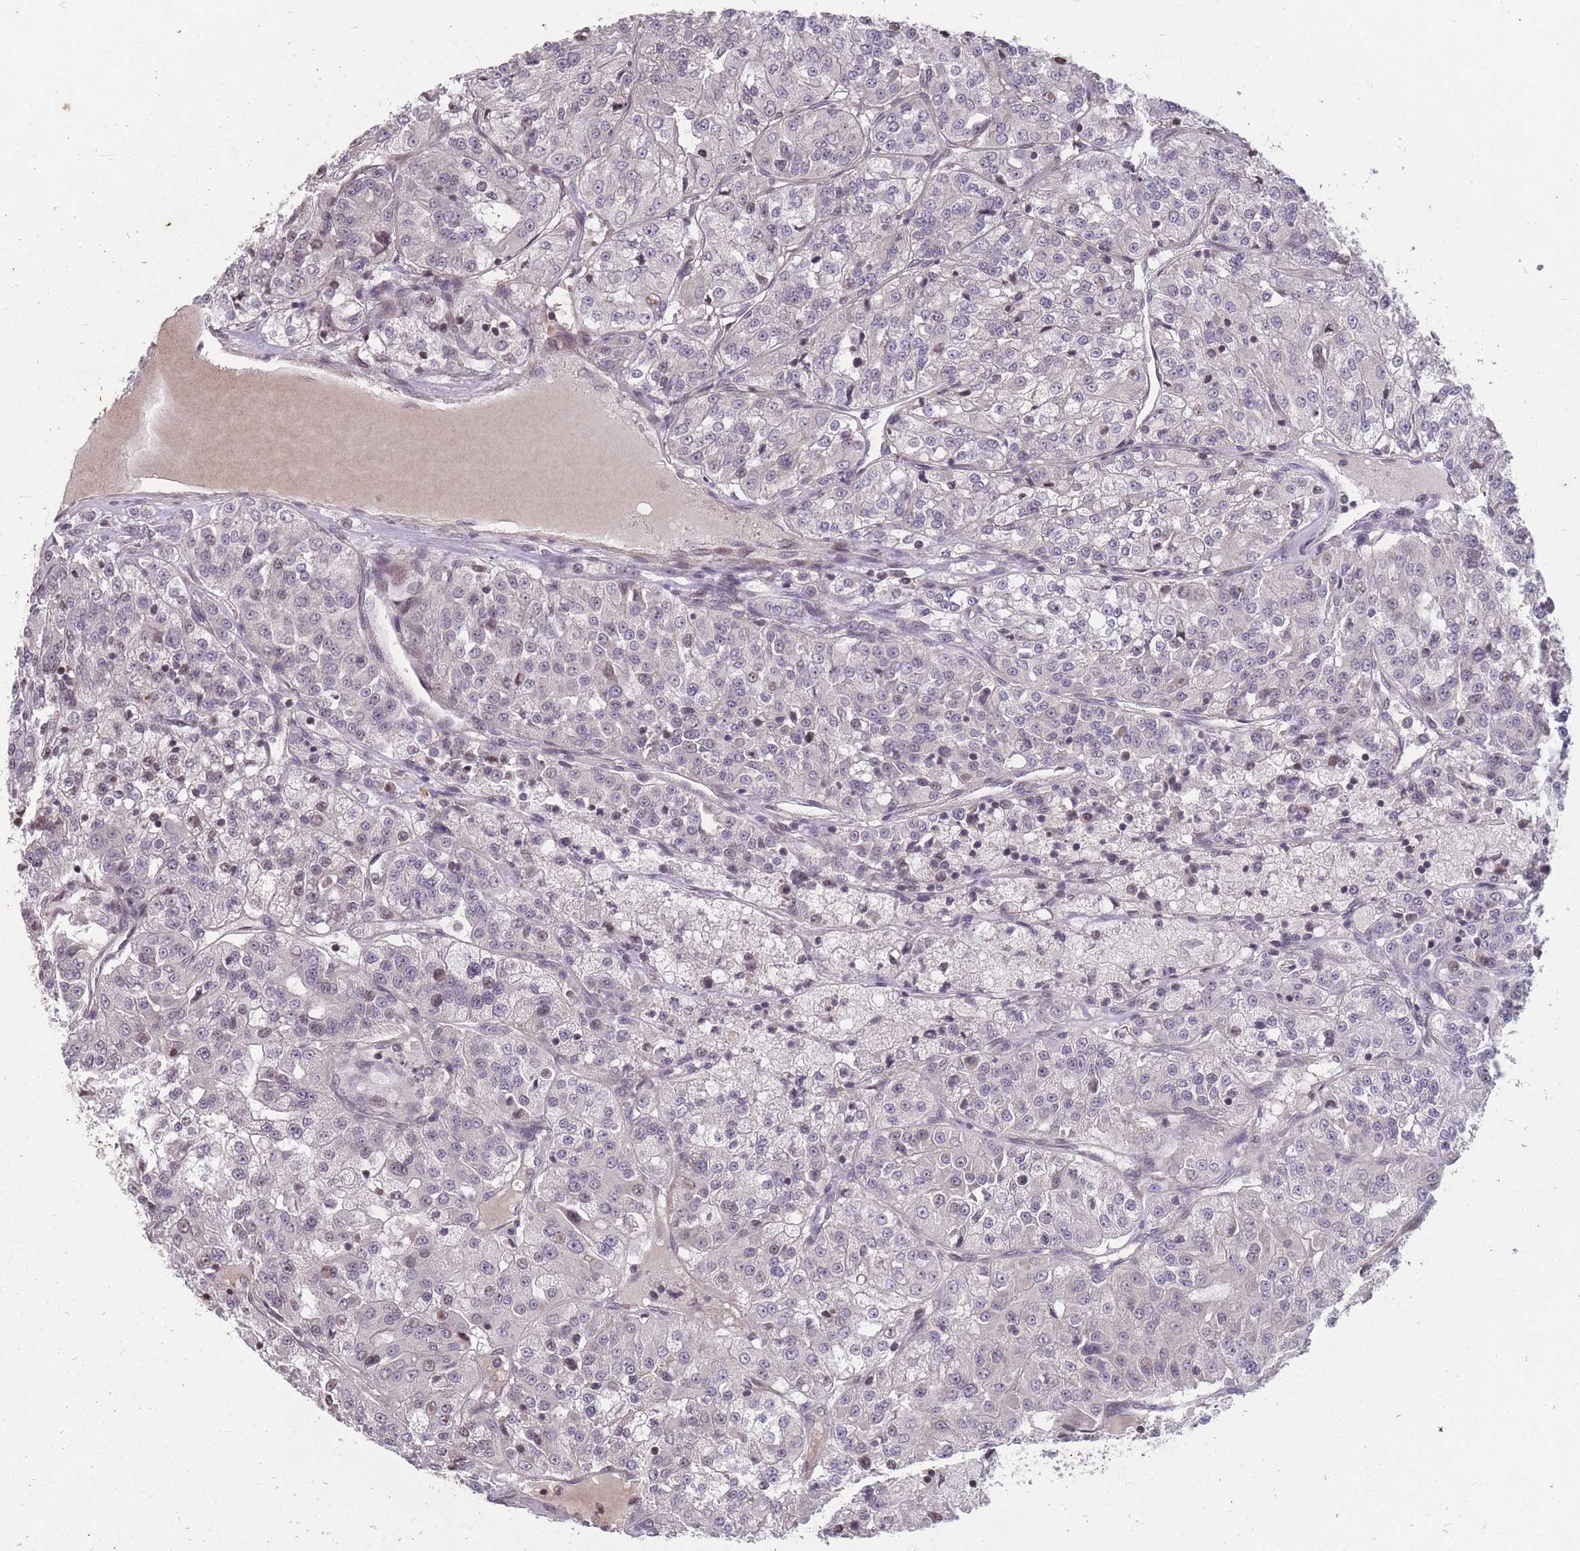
{"staining": {"intensity": "negative", "quantity": "none", "location": "none"}, "tissue": "renal cancer", "cell_type": "Tumor cells", "image_type": "cancer", "snomed": [{"axis": "morphology", "description": "Adenocarcinoma, NOS"}, {"axis": "topography", "description": "Kidney"}], "caption": "This micrograph is of renal adenocarcinoma stained with immunohistochemistry to label a protein in brown with the nuclei are counter-stained blue. There is no staining in tumor cells.", "gene": "GGT5", "patient": {"sex": "female", "age": 63}}